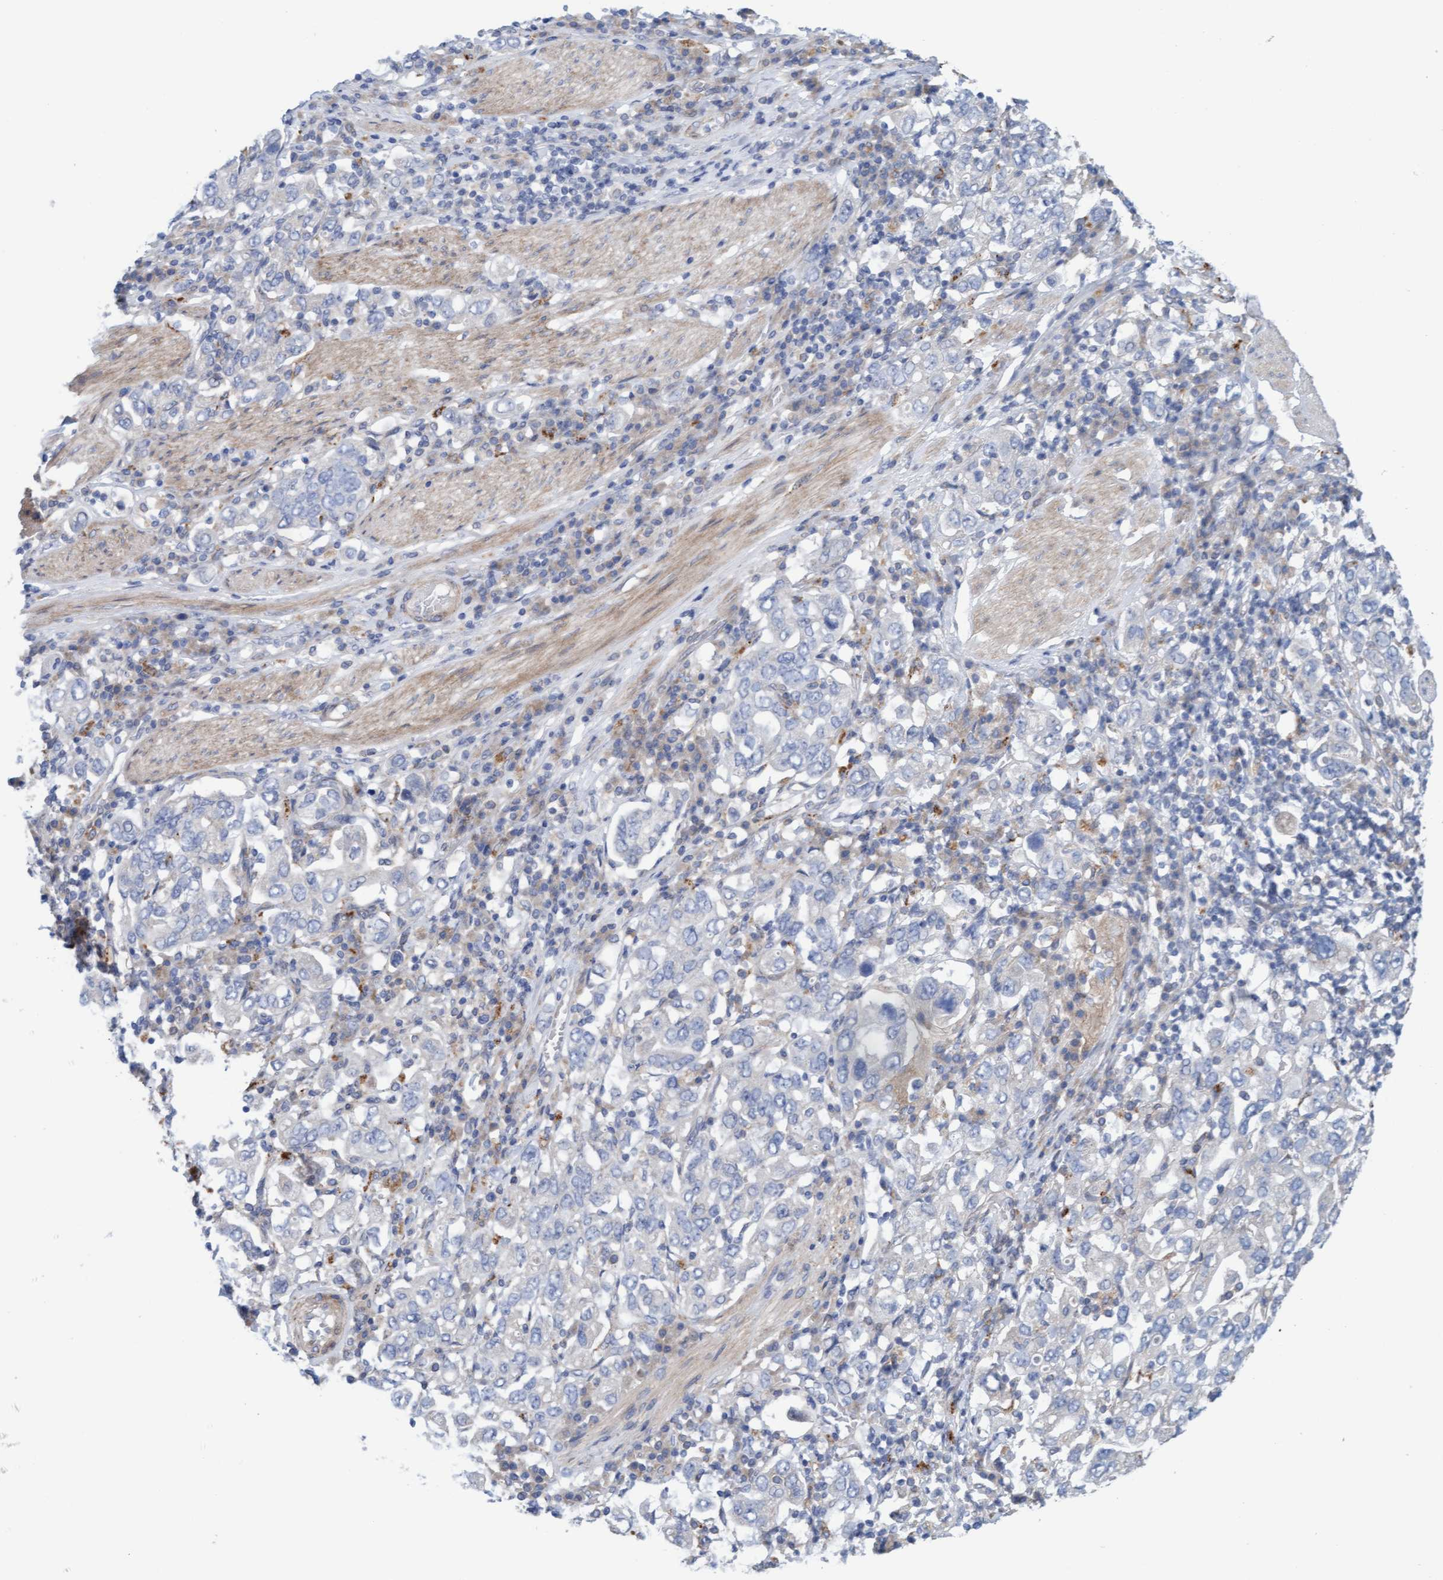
{"staining": {"intensity": "negative", "quantity": "none", "location": "none"}, "tissue": "stomach cancer", "cell_type": "Tumor cells", "image_type": "cancer", "snomed": [{"axis": "morphology", "description": "Adenocarcinoma, NOS"}, {"axis": "topography", "description": "Stomach, upper"}], "caption": "This is an immunohistochemistry micrograph of human adenocarcinoma (stomach). There is no expression in tumor cells.", "gene": "CDK5RAP3", "patient": {"sex": "male", "age": 62}}